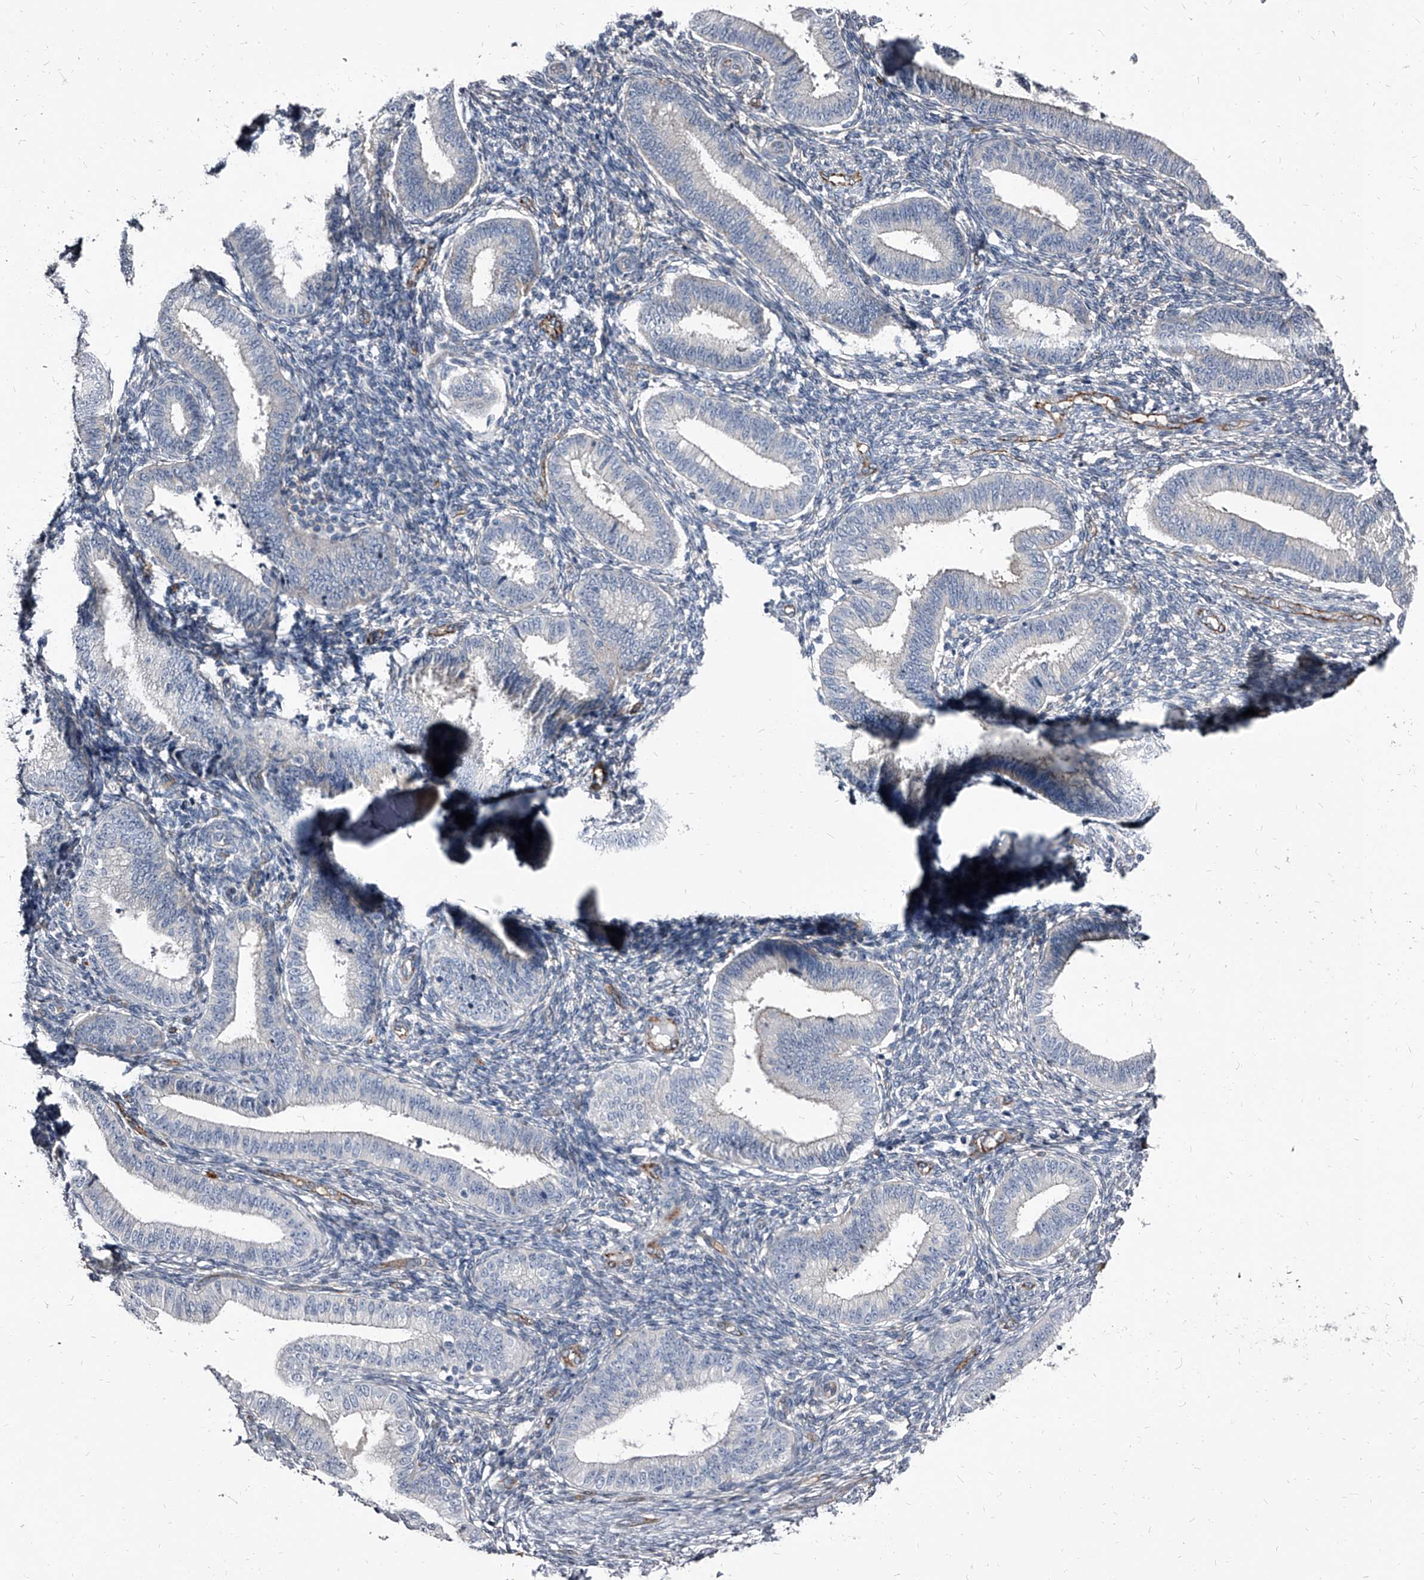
{"staining": {"intensity": "negative", "quantity": "none", "location": "none"}, "tissue": "endometrium", "cell_type": "Cells in endometrial stroma", "image_type": "normal", "snomed": [{"axis": "morphology", "description": "Normal tissue, NOS"}, {"axis": "topography", "description": "Endometrium"}], "caption": "High power microscopy histopathology image of an IHC micrograph of benign endometrium, revealing no significant positivity in cells in endometrial stroma.", "gene": "PGLYRP3", "patient": {"sex": "female", "age": 39}}